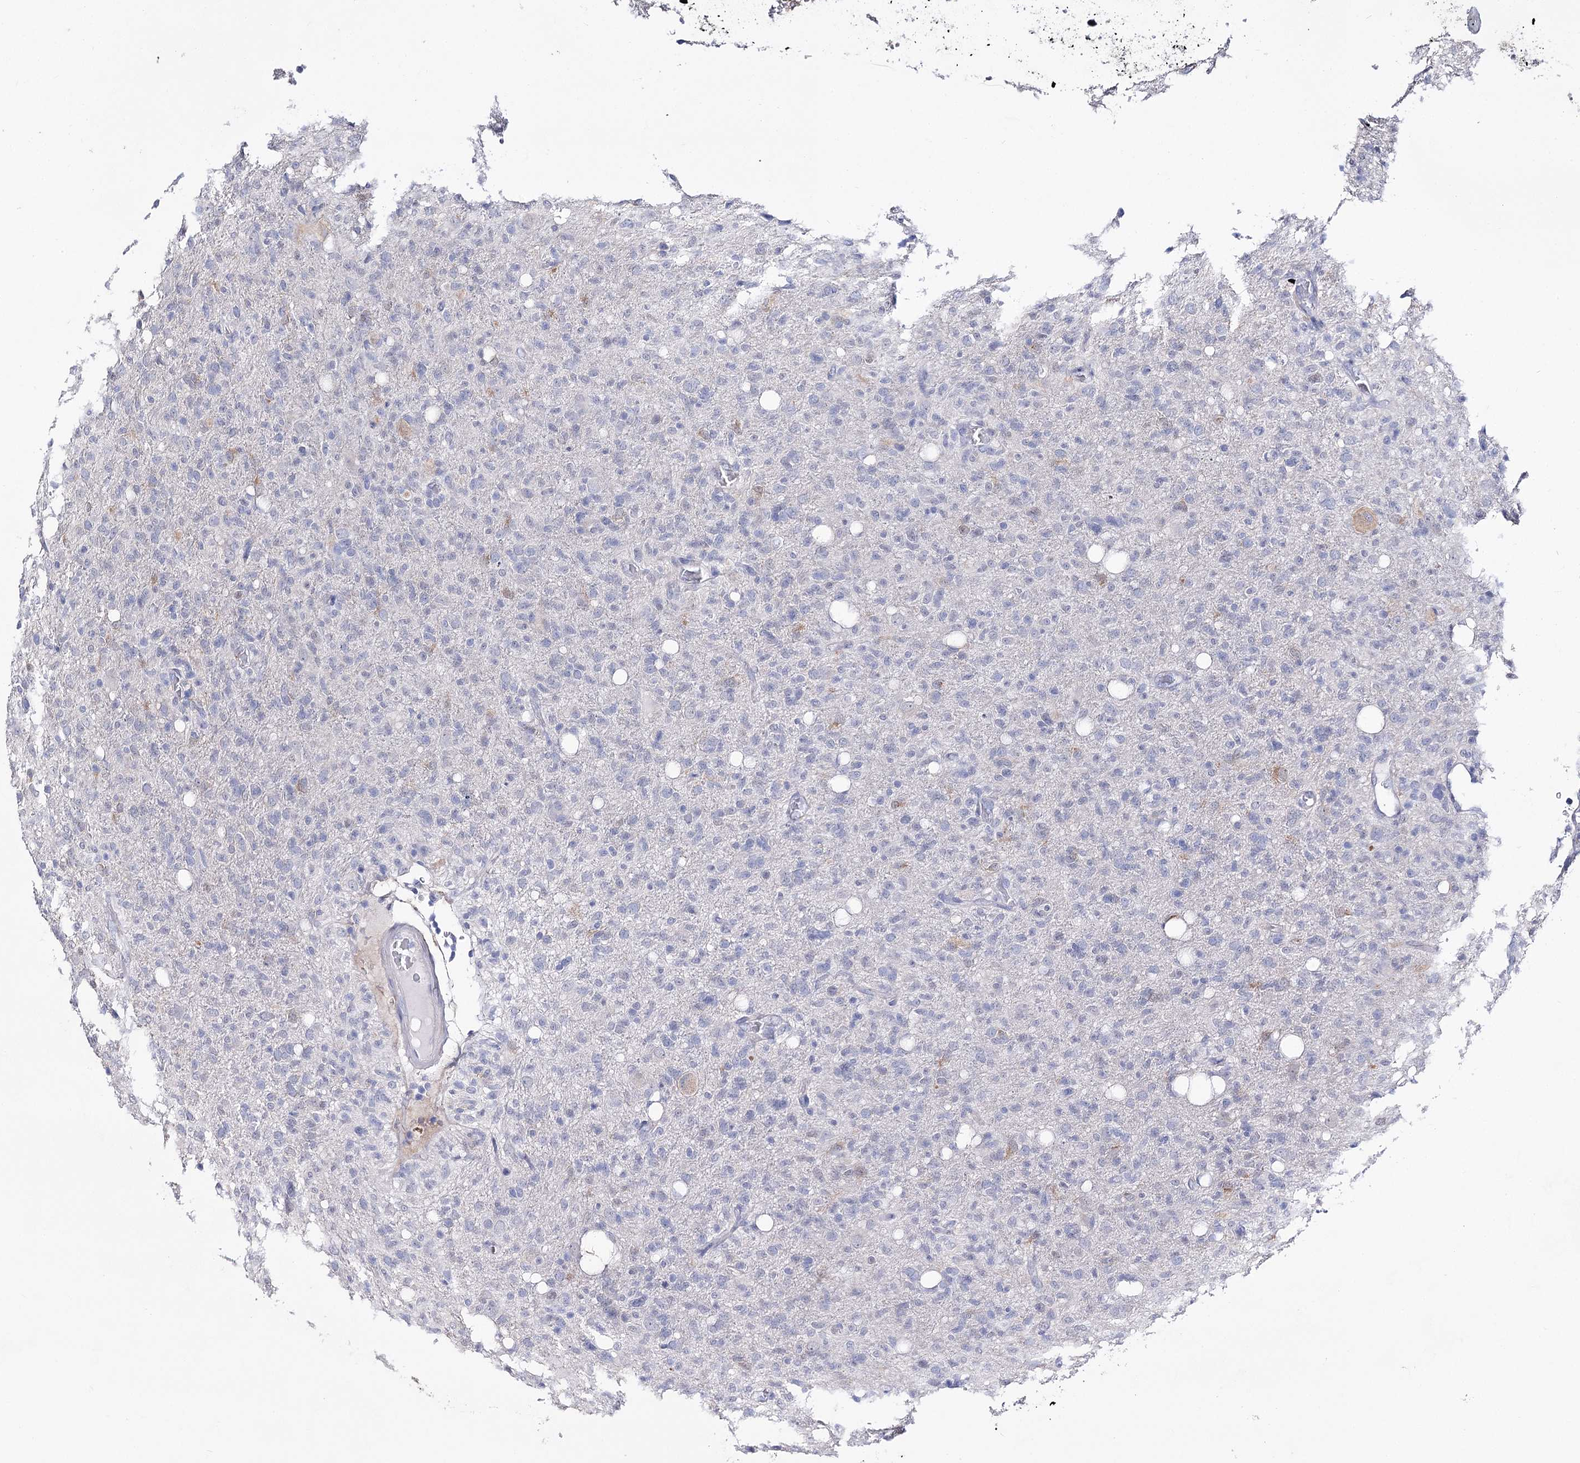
{"staining": {"intensity": "negative", "quantity": "none", "location": "none"}, "tissue": "glioma", "cell_type": "Tumor cells", "image_type": "cancer", "snomed": [{"axis": "morphology", "description": "Glioma, malignant, High grade"}, {"axis": "topography", "description": "Brain"}], "caption": "Micrograph shows no protein expression in tumor cells of glioma tissue.", "gene": "UGDH", "patient": {"sex": "female", "age": 57}}